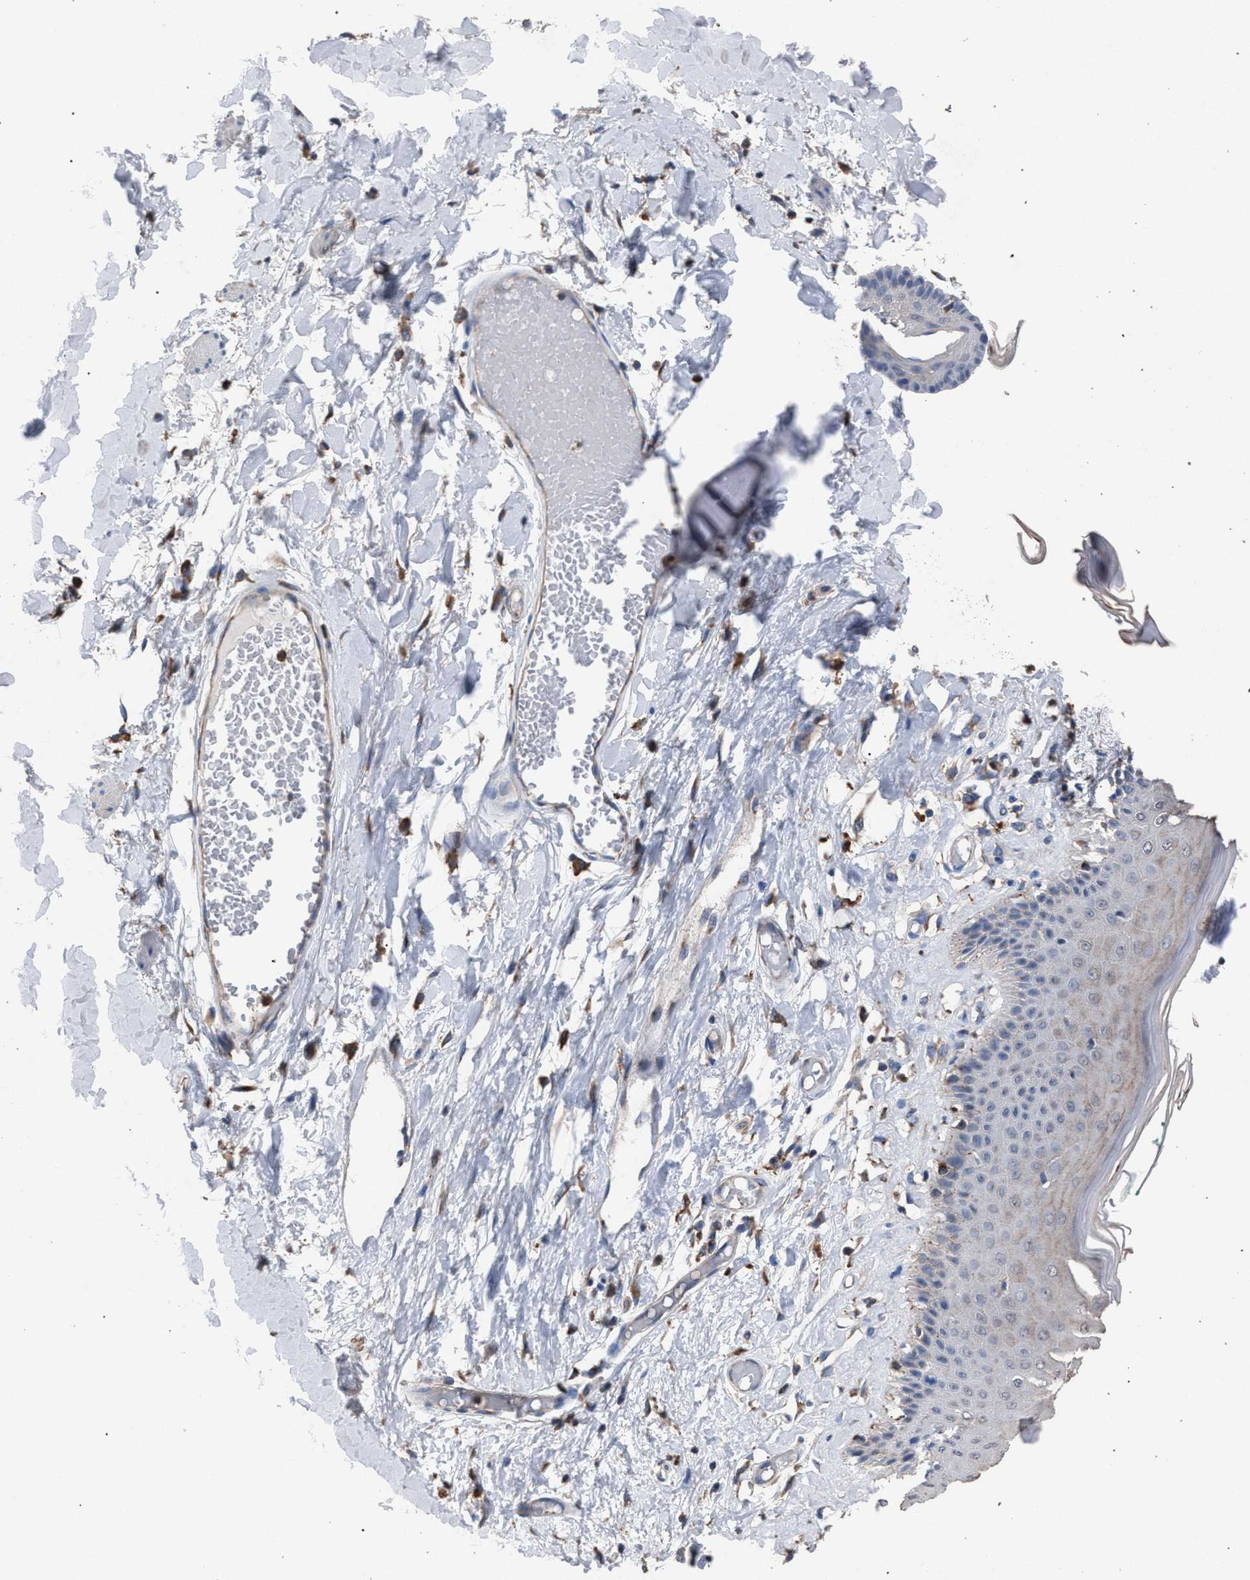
{"staining": {"intensity": "weak", "quantity": "<25%", "location": "cytoplasmic/membranous"}, "tissue": "skin", "cell_type": "Epidermal cells", "image_type": "normal", "snomed": [{"axis": "morphology", "description": "Normal tissue, NOS"}, {"axis": "topography", "description": "Vulva"}], "caption": "Epidermal cells show no significant positivity in benign skin. (Stains: DAB IHC with hematoxylin counter stain, Microscopy: brightfield microscopy at high magnification).", "gene": "ATP6V0A1", "patient": {"sex": "female", "age": 73}}